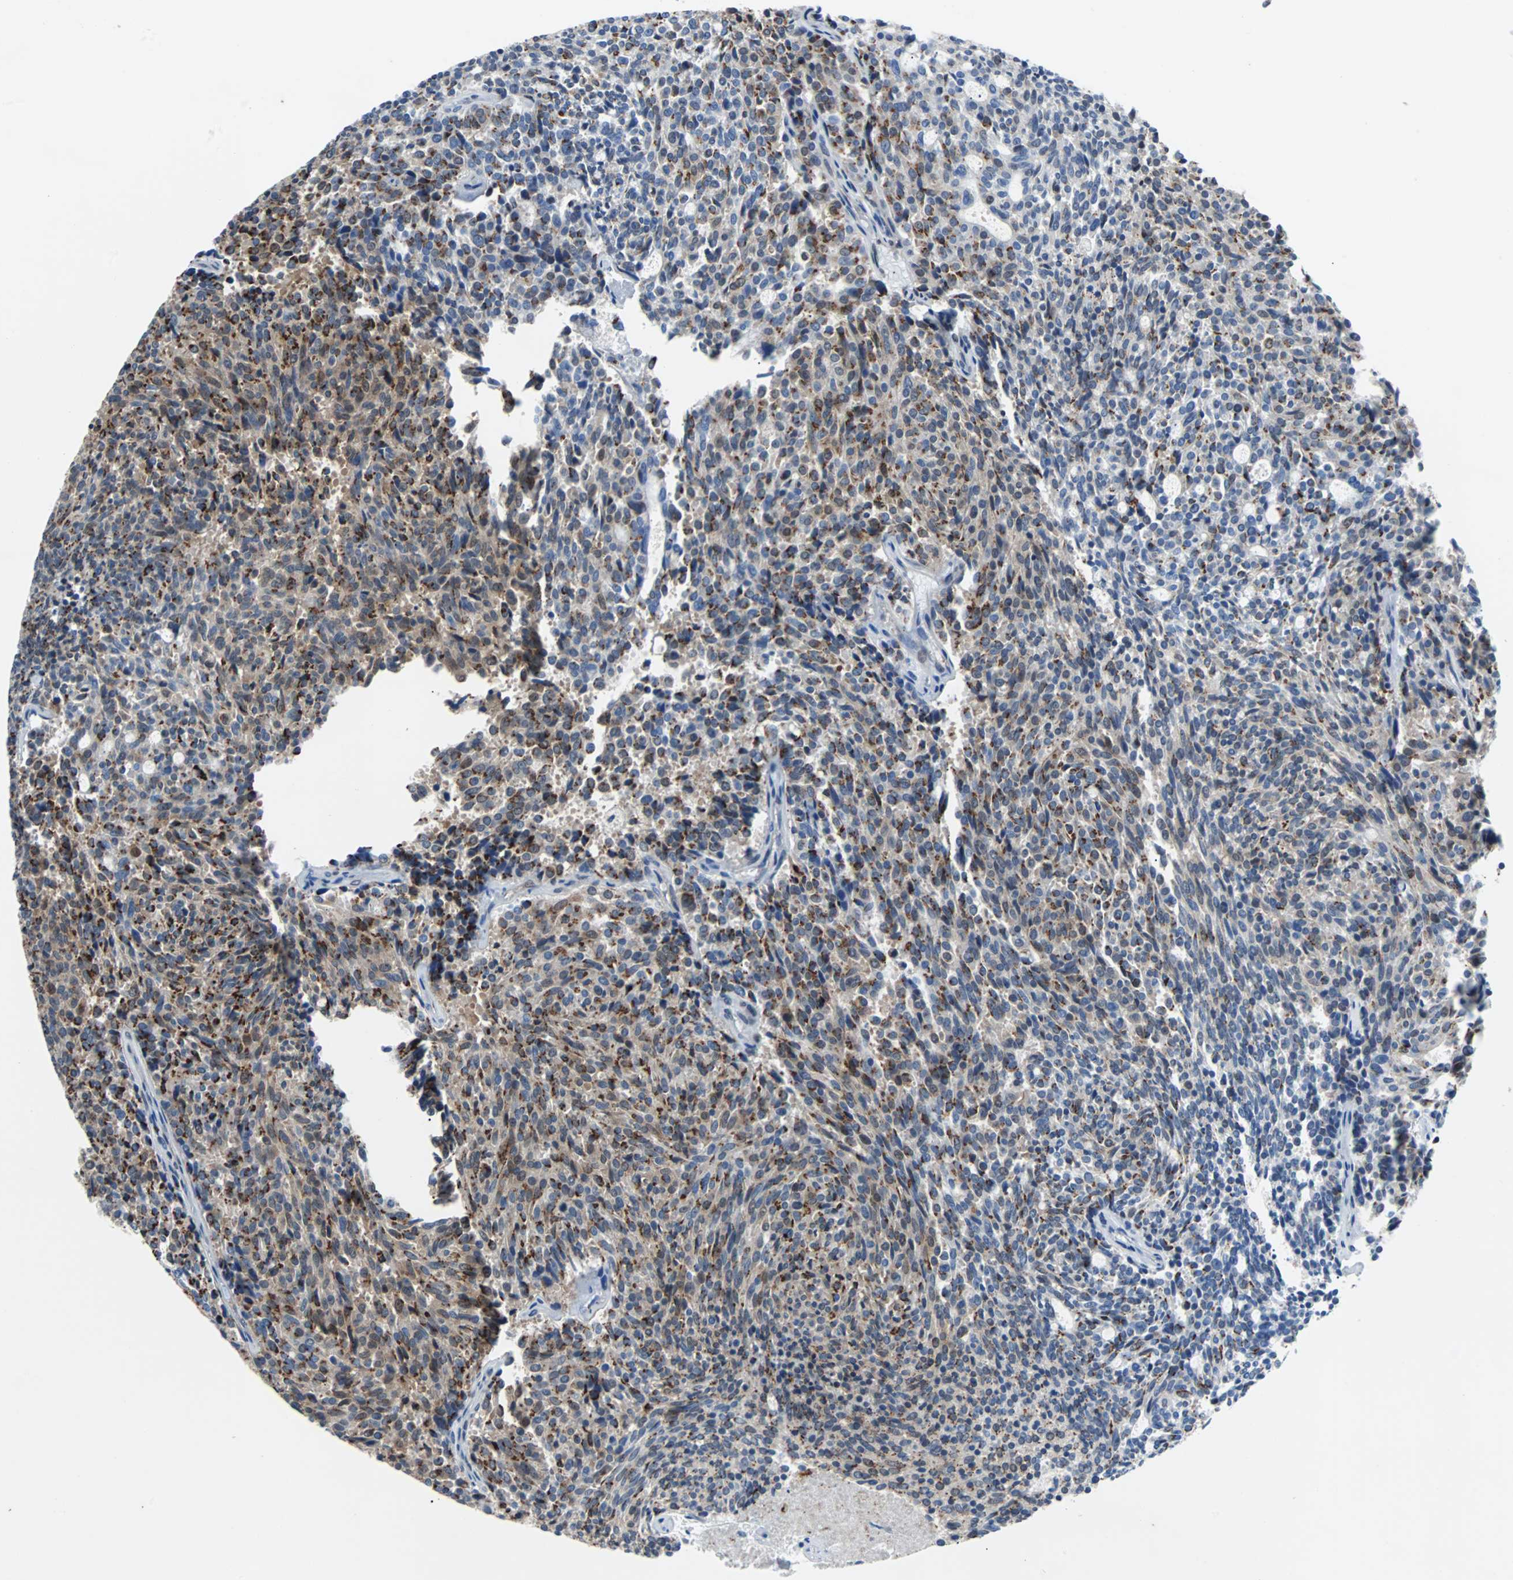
{"staining": {"intensity": "moderate", "quantity": "25%-75%", "location": "cytoplasmic/membranous"}, "tissue": "carcinoid", "cell_type": "Tumor cells", "image_type": "cancer", "snomed": [{"axis": "morphology", "description": "Carcinoid, malignant, NOS"}, {"axis": "topography", "description": "Pancreas"}], "caption": "Protein analysis of malignant carcinoid tissue demonstrates moderate cytoplasmic/membranous expression in approximately 25%-75% of tumor cells.", "gene": "MAP2K6", "patient": {"sex": "female", "age": 54}}